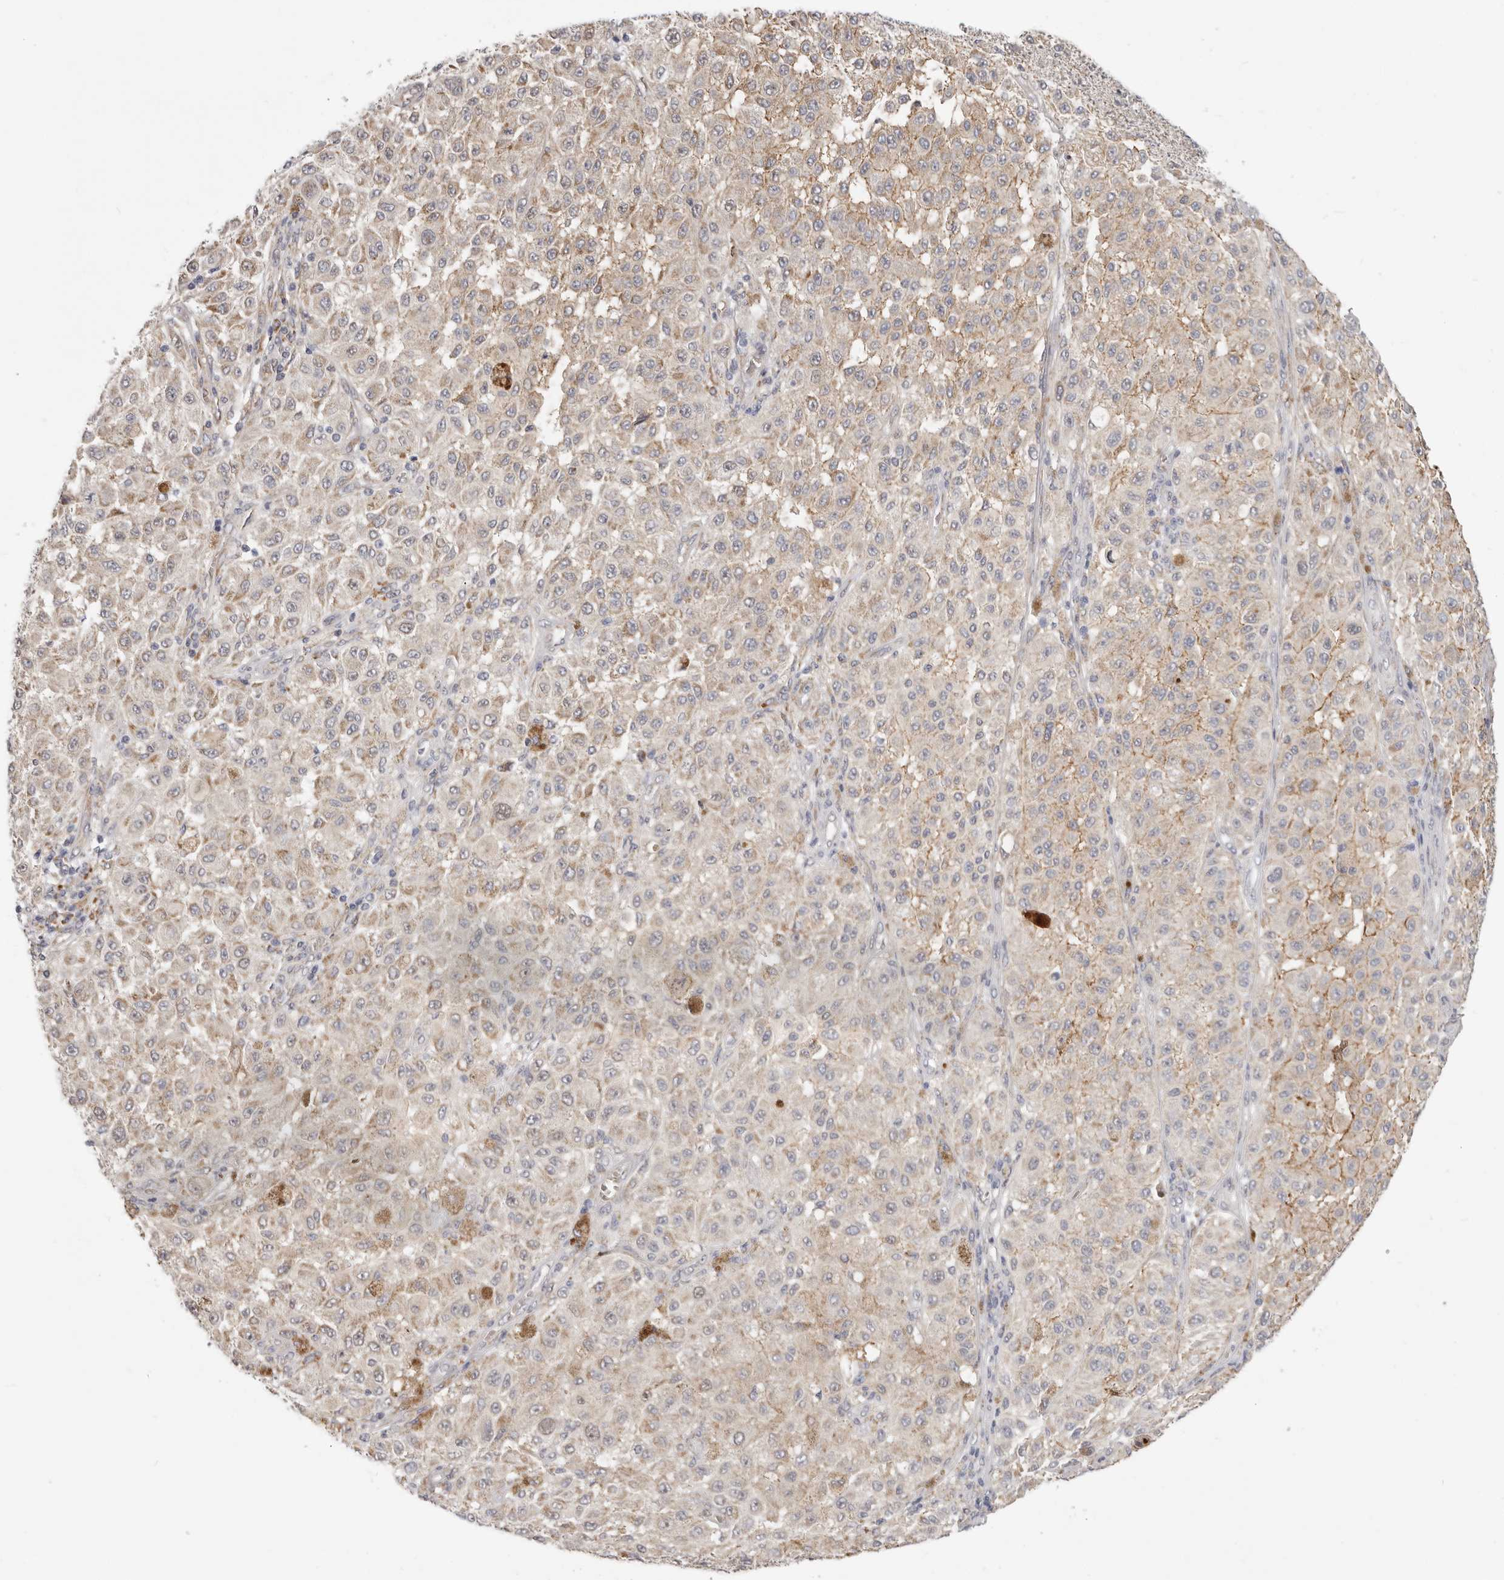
{"staining": {"intensity": "weak", "quantity": "25%-75%", "location": "cytoplasmic/membranous"}, "tissue": "melanoma", "cell_type": "Tumor cells", "image_type": "cancer", "snomed": [{"axis": "morphology", "description": "Malignant melanoma, NOS"}, {"axis": "topography", "description": "Skin"}], "caption": "A photomicrograph of malignant melanoma stained for a protein exhibits weak cytoplasmic/membranous brown staining in tumor cells.", "gene": "IL32", "patient": {"sex": "female", "age": 64}}